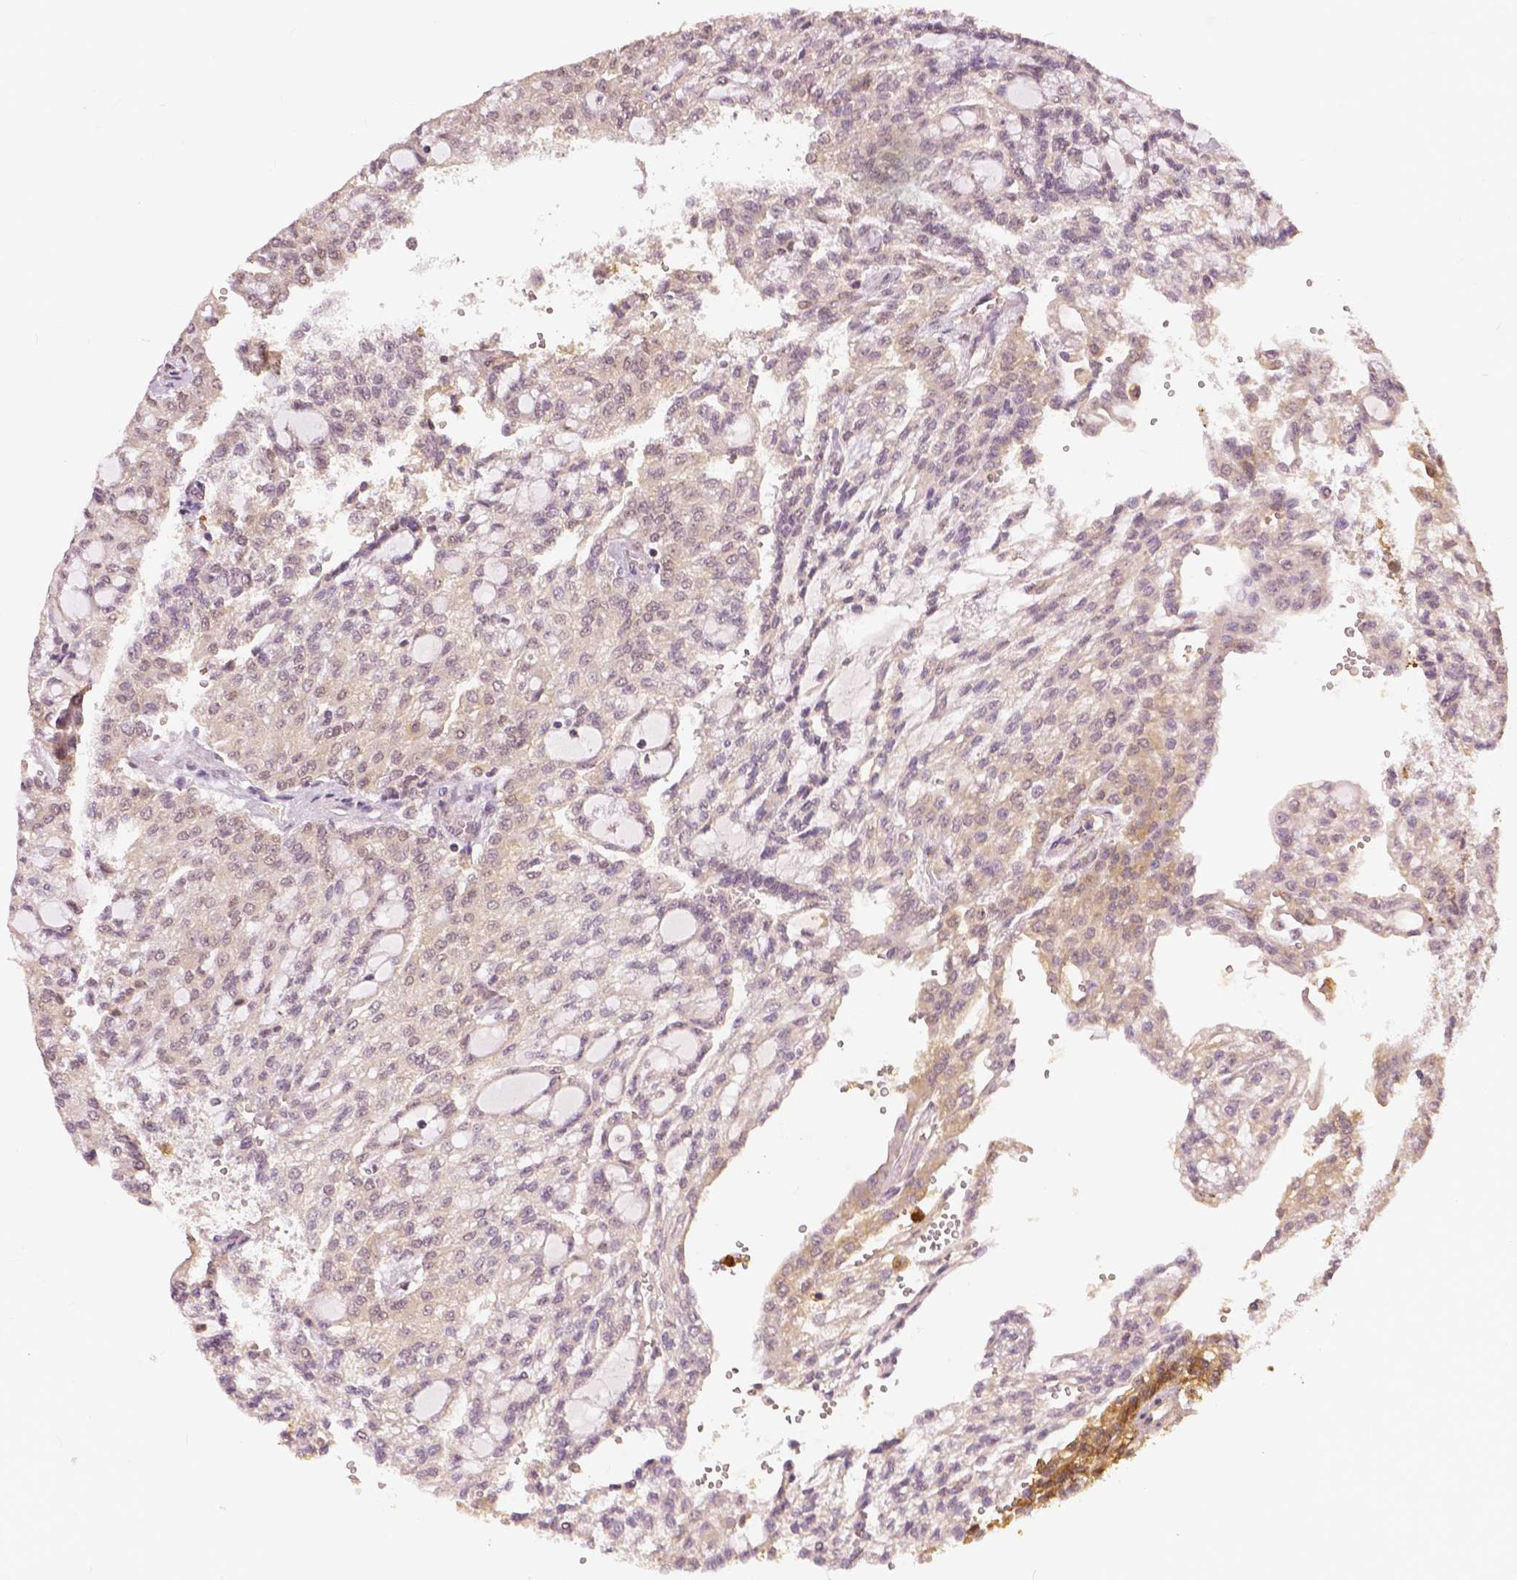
{"staining": {"intensity": "weak", "quantity": "<25%", "location": "cytoplasmic/membranous"}, "tissue": "renal cancer", "cell_type": "Tumor cells", "image_type": "cancer", "snomed": [{"axis": "morphology", "description": "Adenocarcinoma, NOS"}, {"axis": "topography", "description": "Kidney"}], "caption": "High magnification brightfield microscopy of renal cancer (adenocarcinoma) stained with DAB (3,3'-diaminobenzidine) (brown) and counterstained with hematoxylin (blue): tumor cells show no significant staining. Brightfield microscopy of immunohistochemistry (IHC) stained with DAB (3,3'-diaminobenzidine) (brown) and hematoxylin (blue), captured at high magnification.", "gene": "MAP1LC3B", "patient": {"sex": "male", "age": 63}}